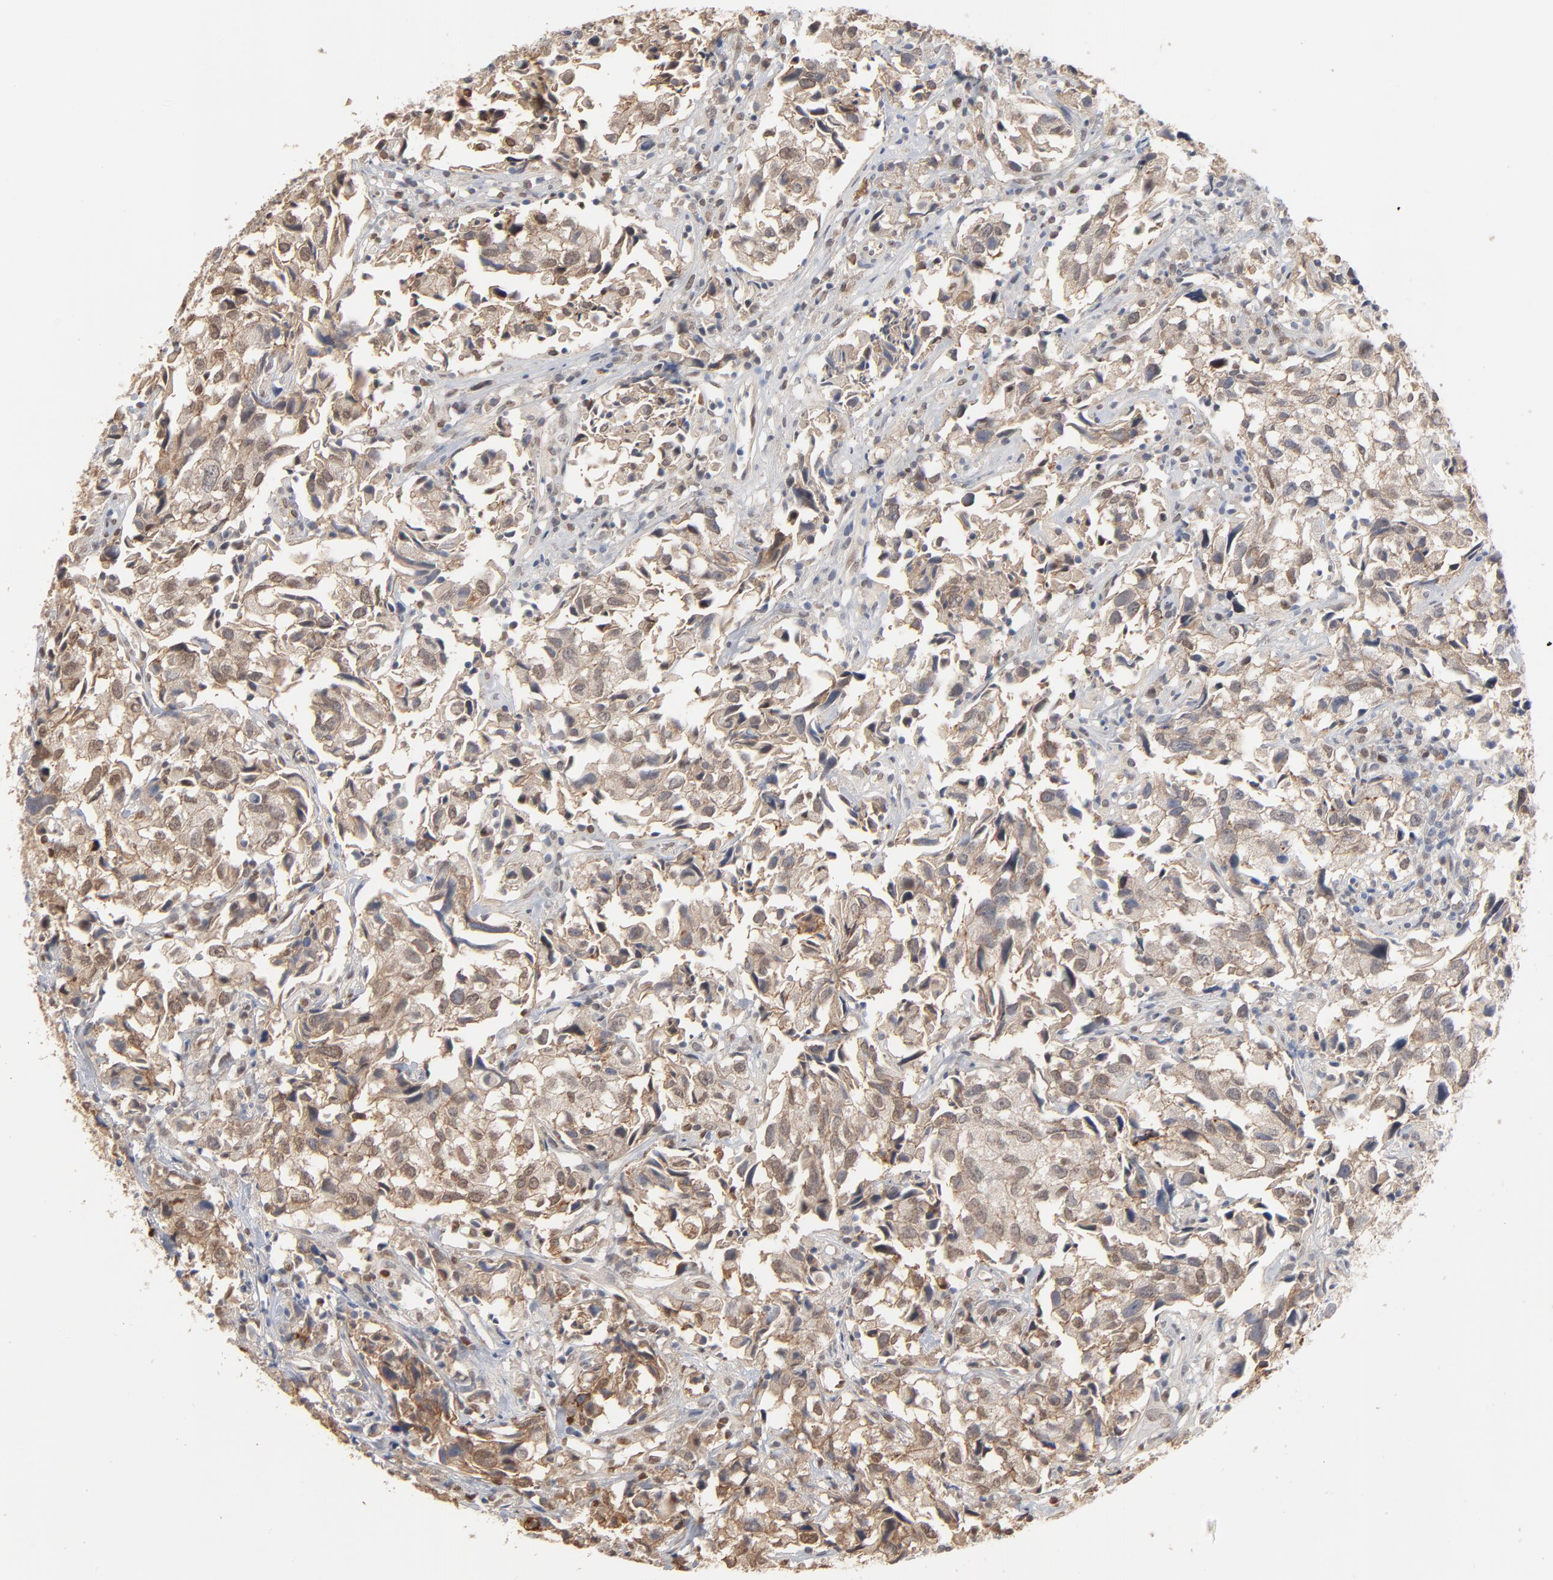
{"staining": {"intensity": "moderate", "quantity": ">75%", "location": "cytoplasmic/membranous"}, "tissue": "urothelial cancer", "cell_type": "Tumor cells", "image_type": "cancer", "snomed": [{"axis": "morphology", "description": "Urothelial carcinoma, High grade"}, {"axis": "topography", "description": "Urinary bladder"}], "caption": "The immunohistochemical stain labels moderate cytoplasmic/membranous positivity in tumor cells of urothelial cancer tissue.", "gene": "EPCAM", "patient": {"sex": "female", "age": 75}}